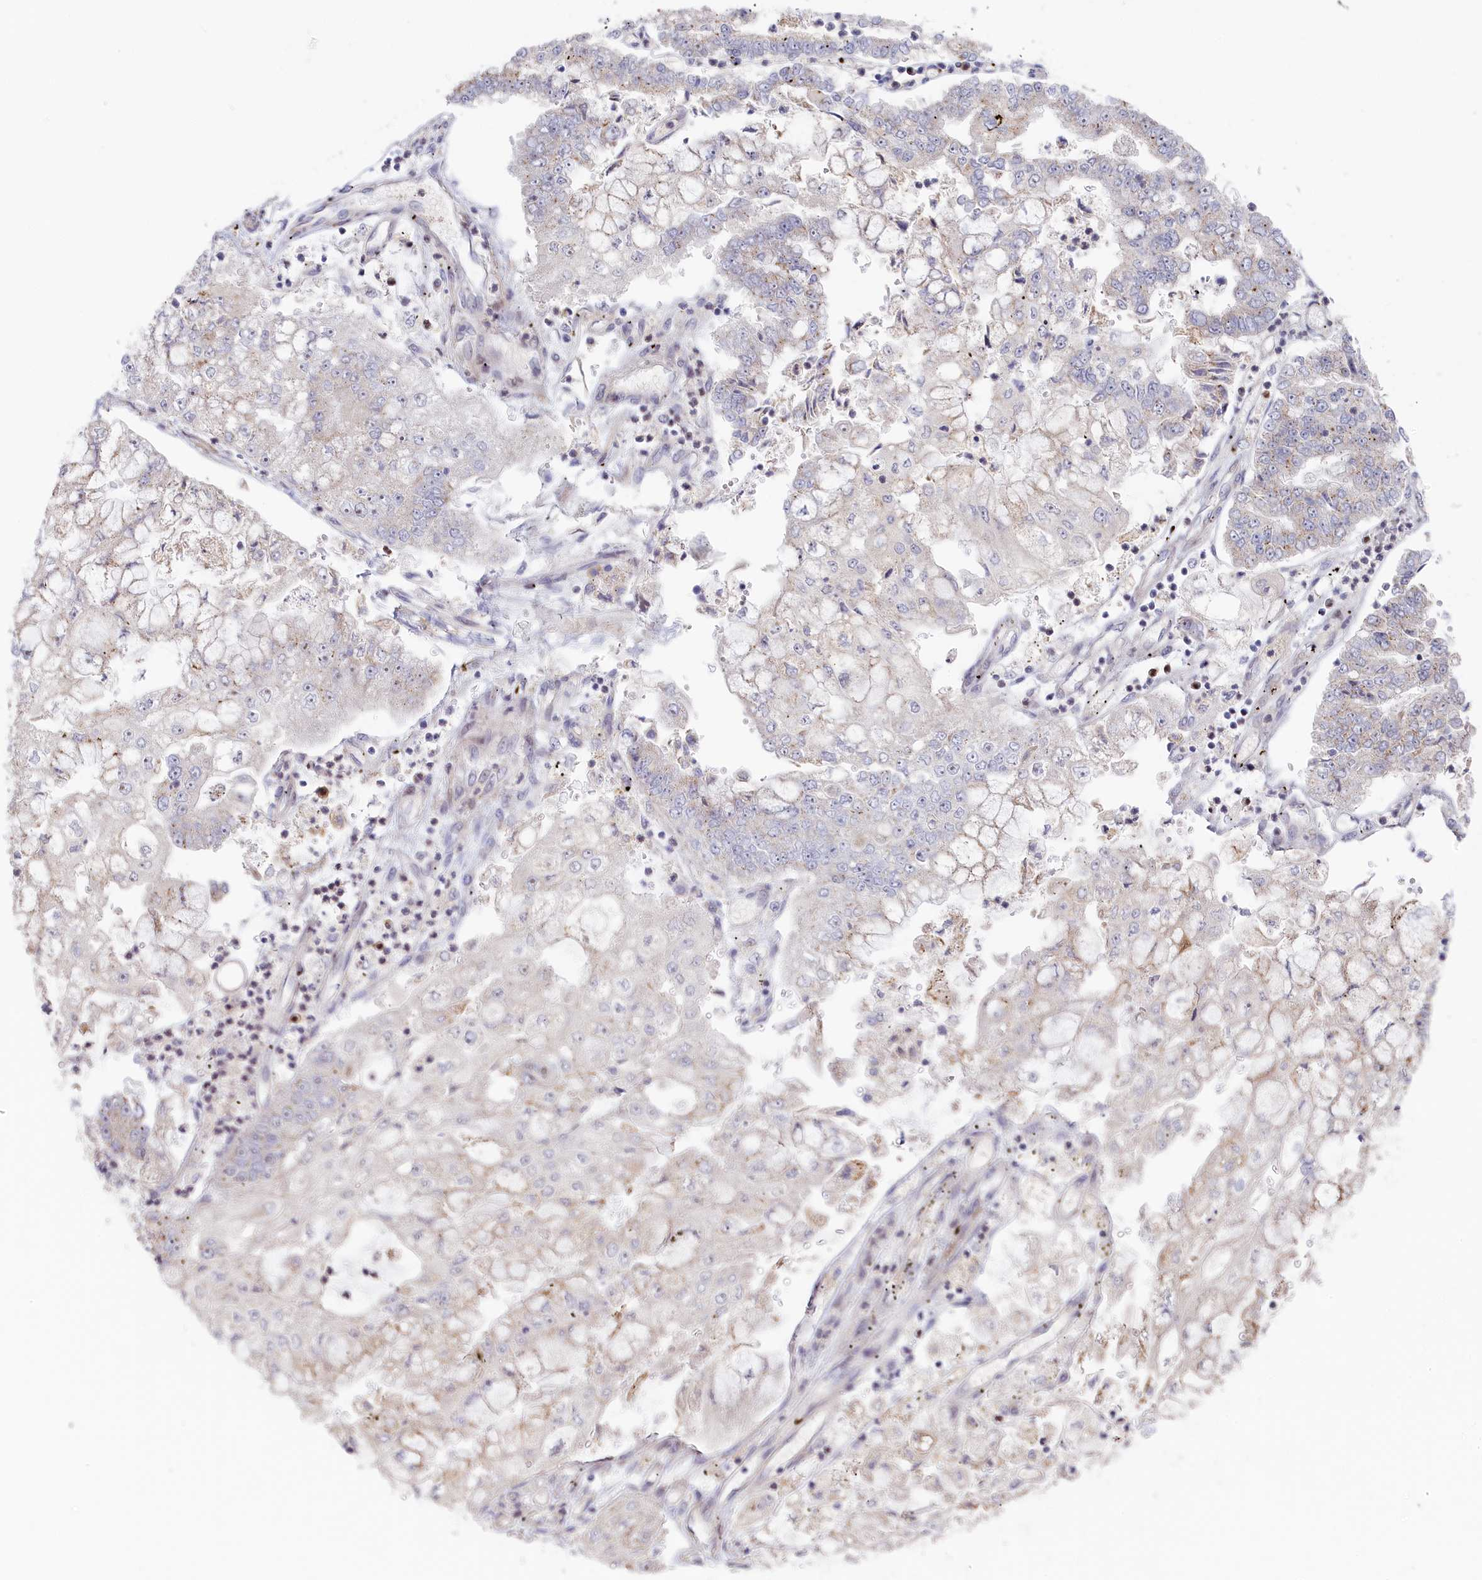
{"staining": {"intensity": "weak", "quantity": "<25%", "location": "cytoplasmic/membranous"}, "tissue": "stomach cancer", "cell_type": "Tumor cells", "image_type": "cancer", "snomed": [{"axis": "morphology", "description": "Adenocarcinoma, NOS"}, {"axis": "topography", "description": "Stomach"}], "caption": "Stomach cancer (adenocarcinoma) was stained to show a protein in brown. There is no significant staining in tumor cells.", "gene": "INTS4", "patient": {"sex": "male", "age": 76}}